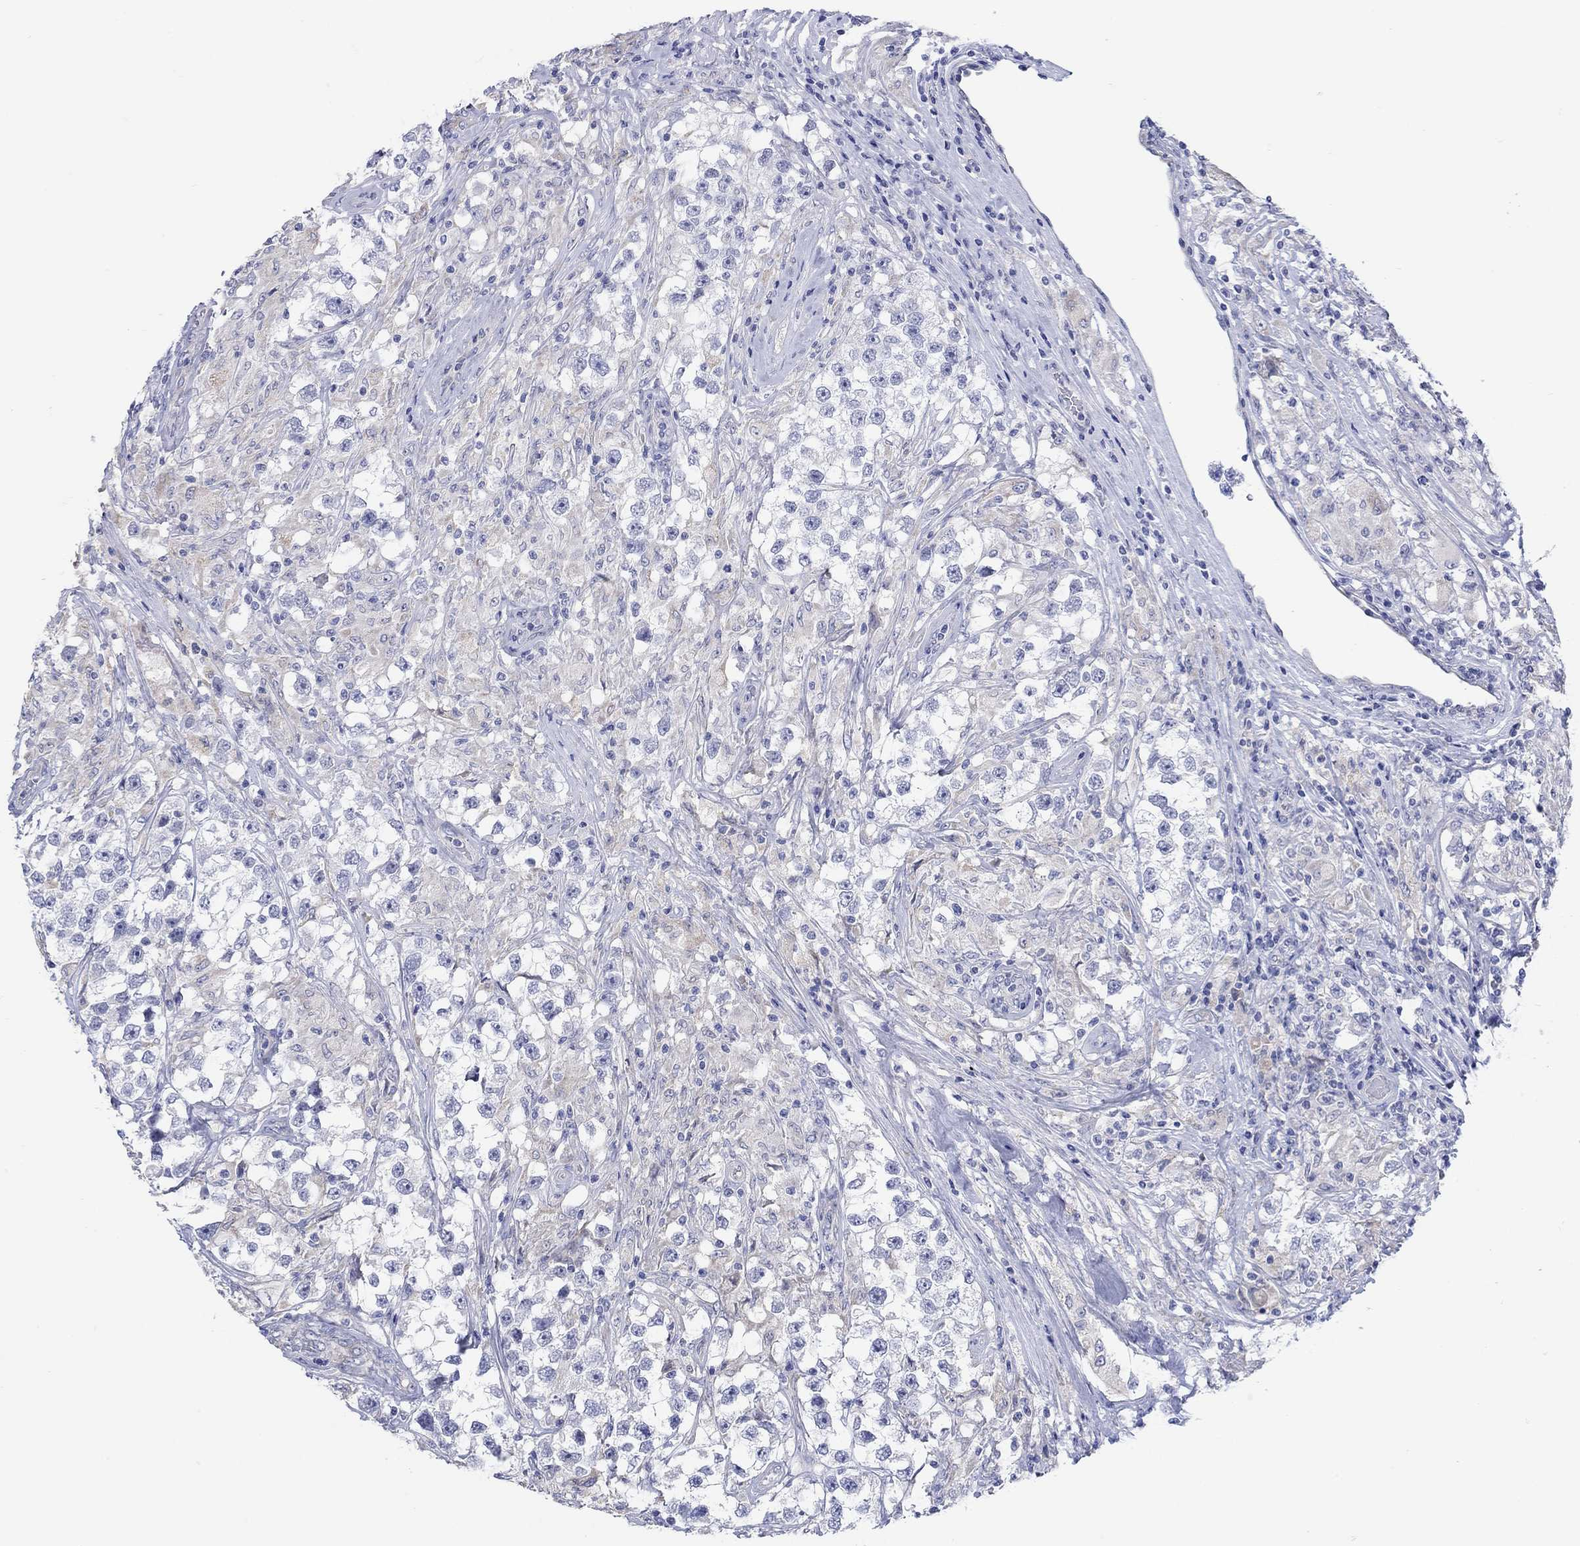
{"staining": {"intensity": "negative", "quantity": "none", "location": "none"}, "tissue": "testis cancer", "cell_type": "Tumor cells", "image_type": "cancer", "snomed": [{"axis": "morphology", "description": "Seminoma, NOS"}, {"axis": "topography", "description": "Testis"}], "caption": "Testis cancer (seminoma) was stained to show a protein in brown. There is no significant staining in tumor cells.", "gene": "KRT222", "patient": {"sex": "male", "age": 46}}